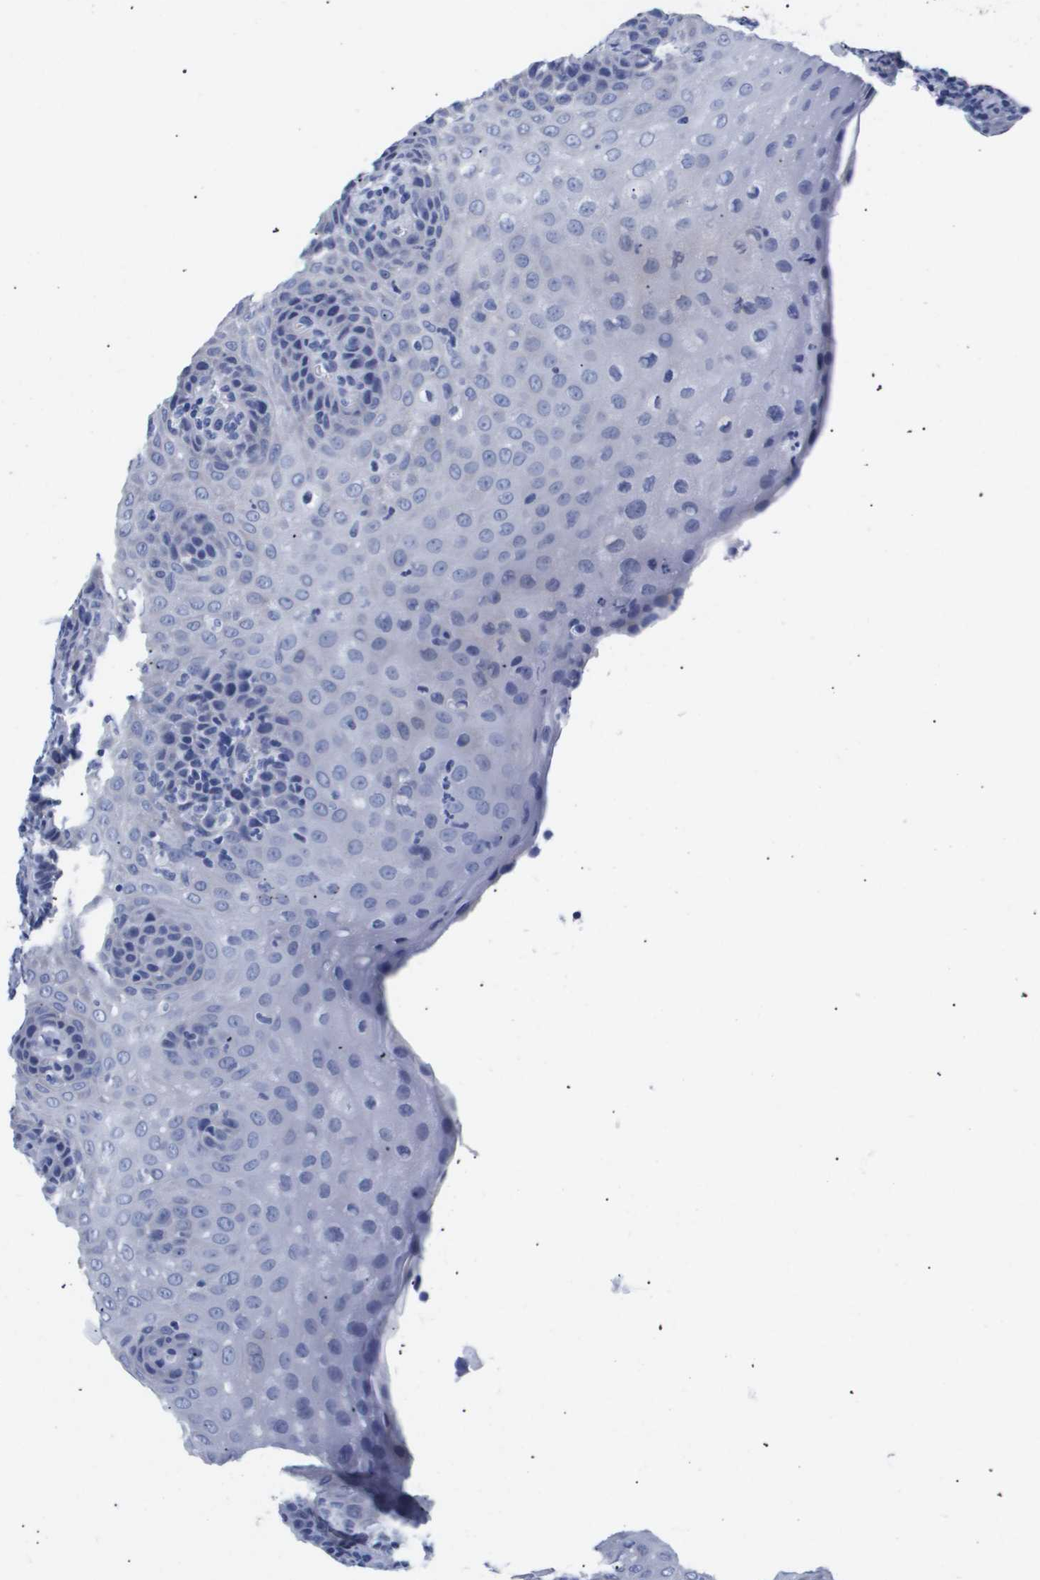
{"staining": {"intensity": "negative", "quantity": "none", "location": "none"}, "tissue": "tonsil", "cell_type": "Germinal center cells", "image_type": "normal", "snomed": [{"axis": "morphology", "description": "Normal tissue, NOS"}, {"axis": "topography", "description": "Tonsil"}], "caption": "A high-resolution micrograph shows immunohistochemistry staining of normal tonsil, which exhibits no significant staining in germinal center cells.", "gene": "ATP6V0A4", "patient": {"sex": "male", "age": 37}}